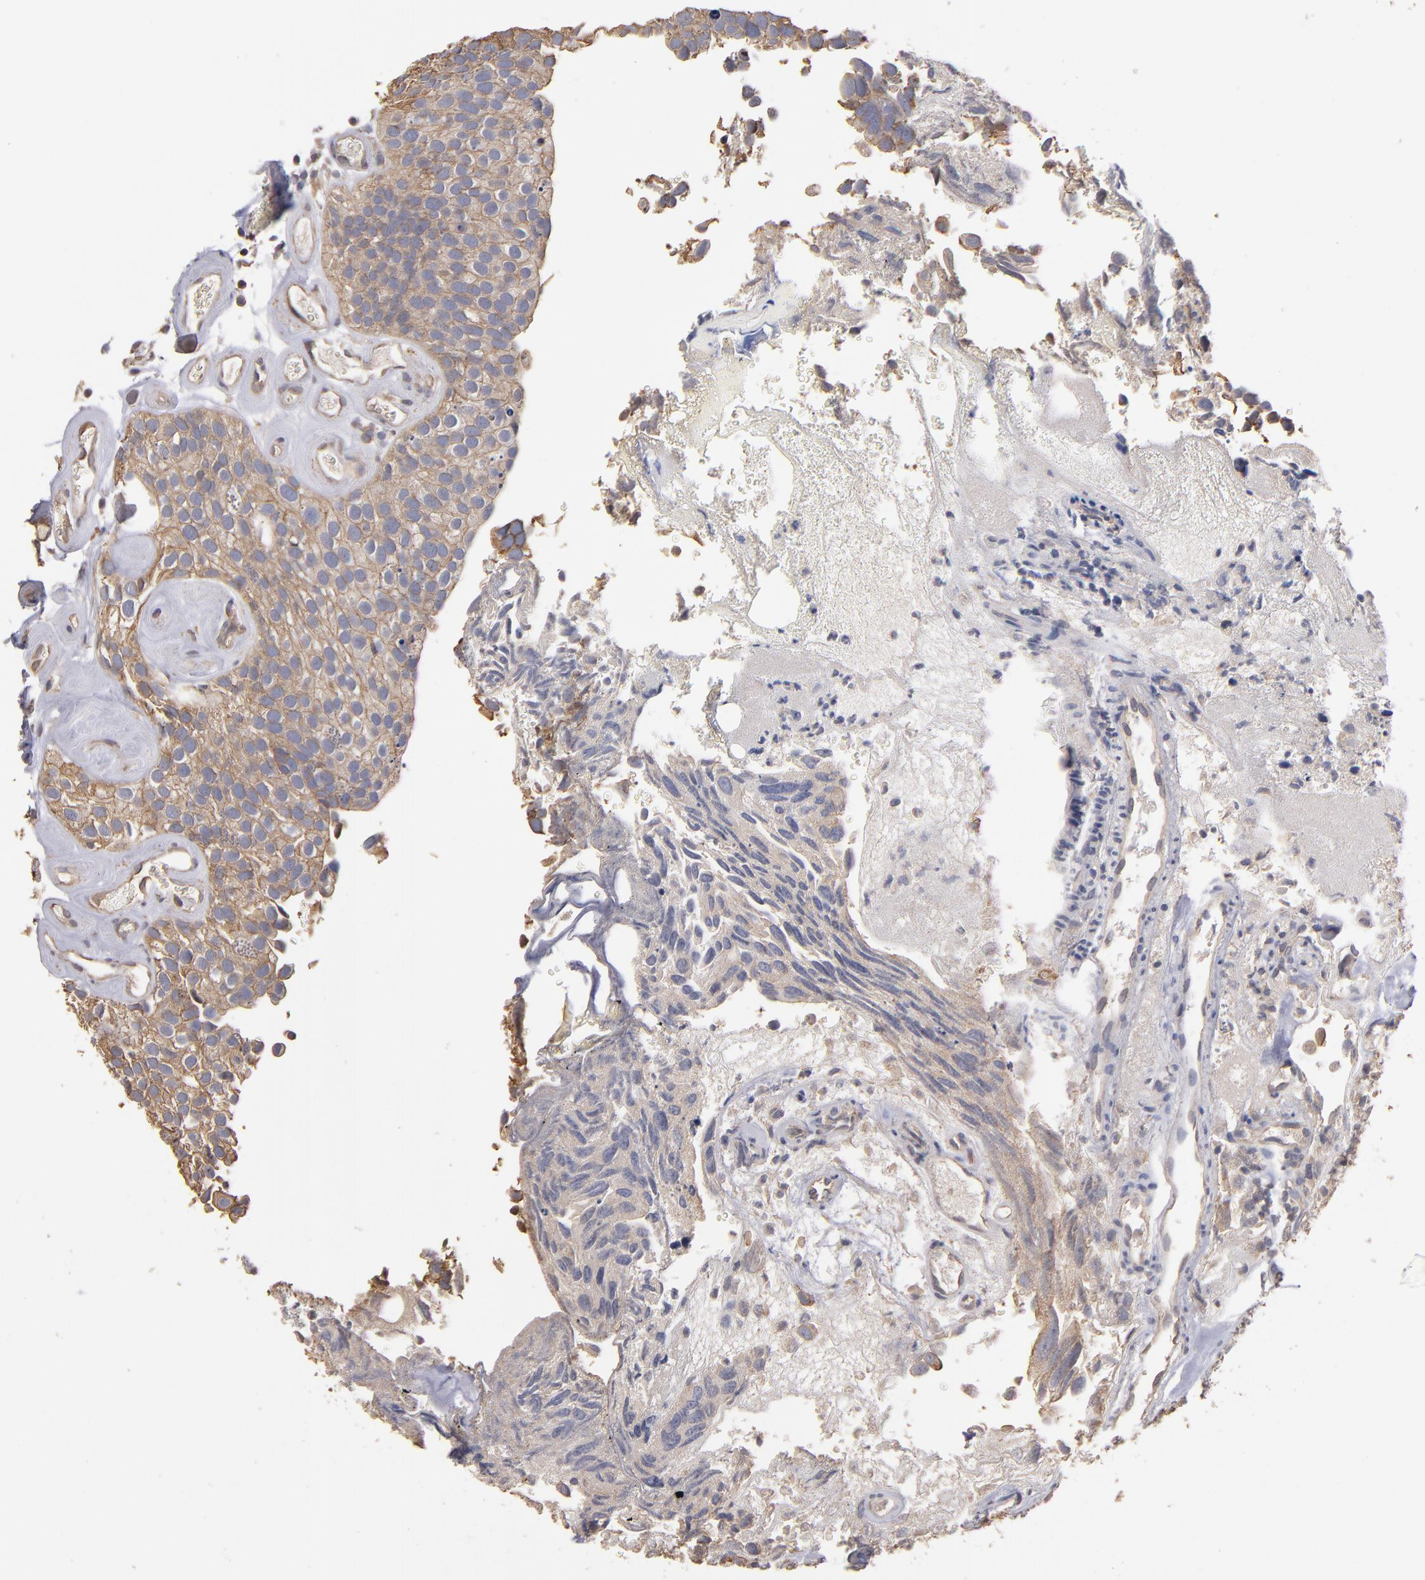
{"staining": {"intensity": "moderate", "quantity": ">75%", "location": "cytoplasmic/membranous"}, "tissue": "urothelial cancer", "cell_type": "Tumor cells", "image_type": "cancer", "snomed": [{"axis": "morphology", "description": "Urothelial carcinoma, High grade"}, {"axis": "topography", "description": "Urinary bladder"}], "caption": "There is medium levels of moderate cytoplasmic/membranous positivity in tumor cells of urothelial carcinoma (high-grade), as demonstrated by immunohistochemical staining (brown color).", "gene": "DMD", "patient": {"sex": "male", "age": 72}}